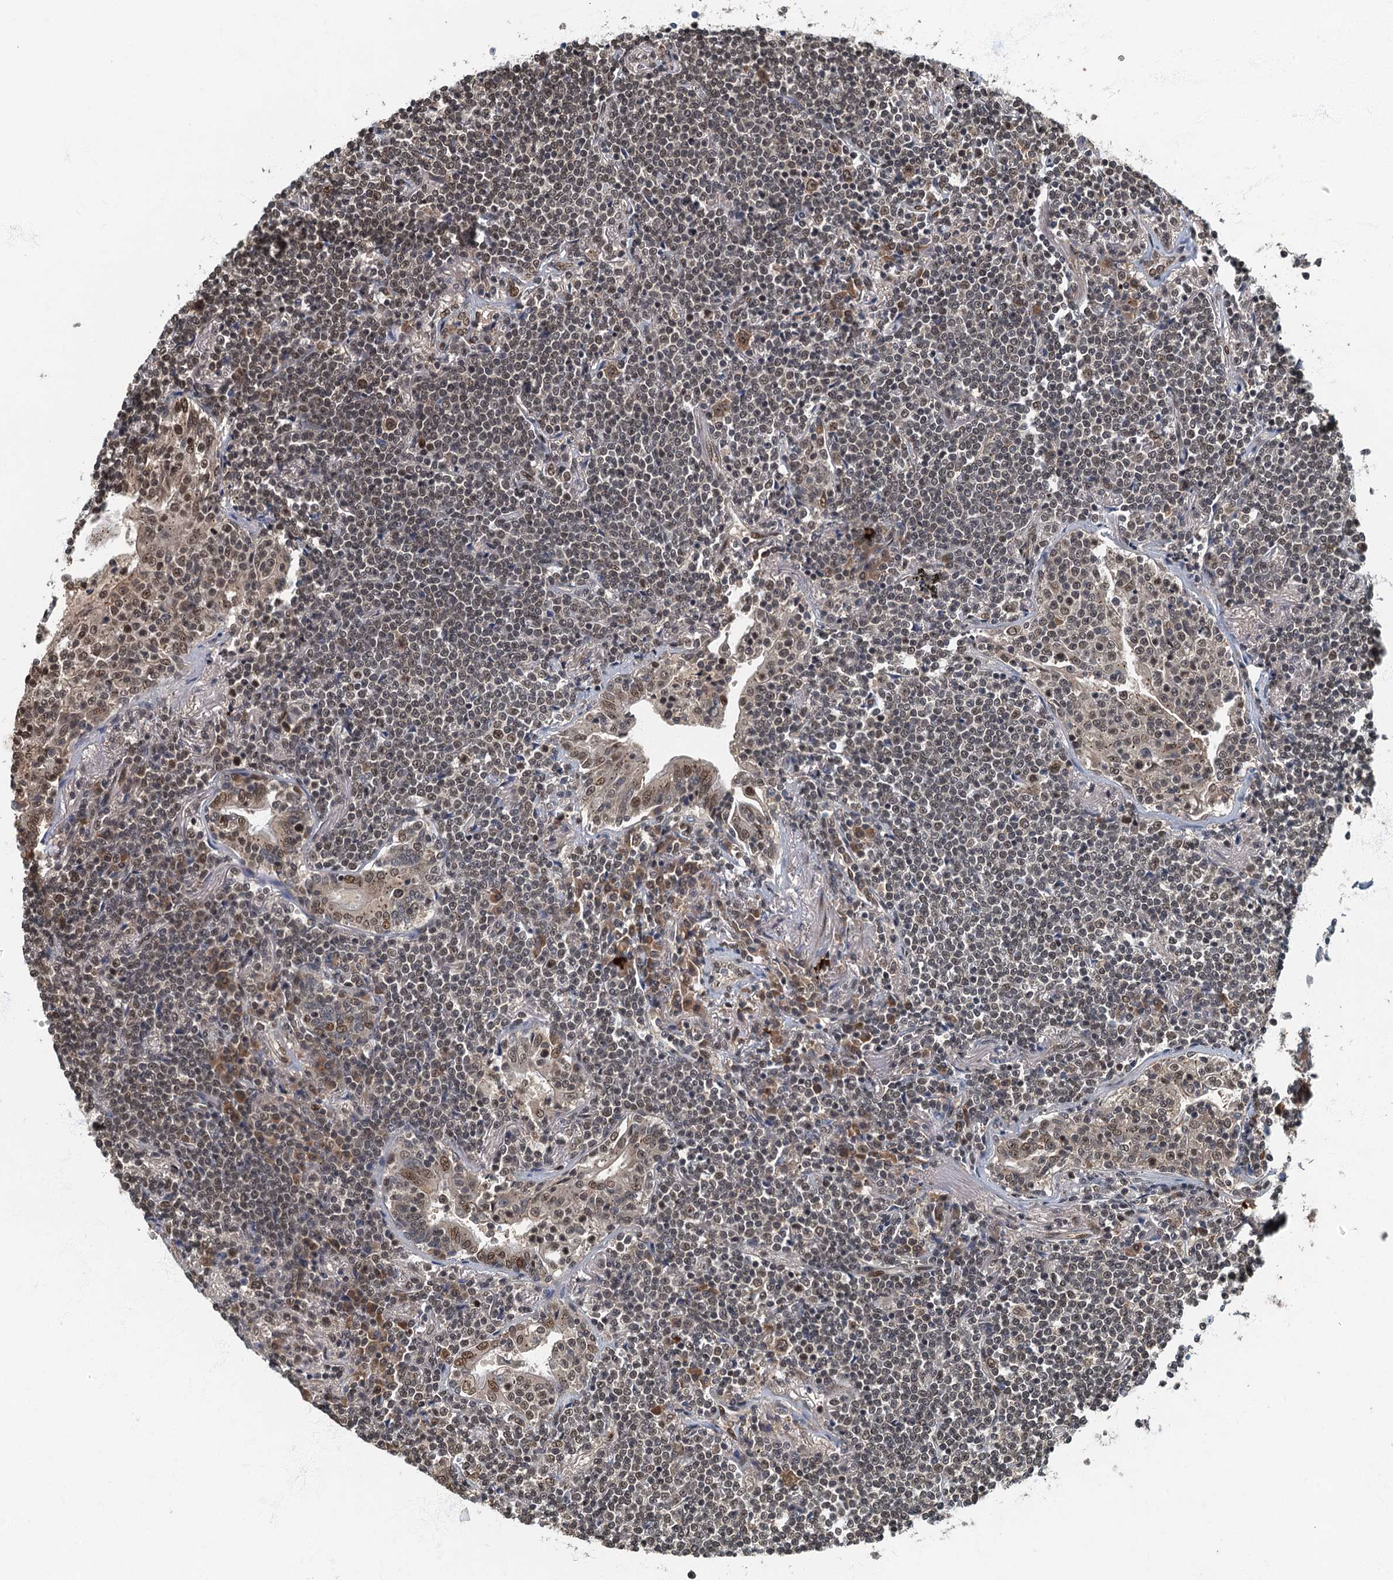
{"staining": {"intensity": "weak", "quantity": ">75%", "location": "nuclear"}, "tissue": "lymphoma", "cell_type": "Tumor cells", "image_type": "cancer", "snomed": [{"axis": "morphology", "description": "Malignant lymphoma, non-Hodgkin's type, Low grade"}, {"axis": "topography", "description": "Lung"}], "caption": "A brown stain highlights weak nuclear positivity of a protein in human low-grade malignant lymphoma, non-Hodgkin's type tumor cells.", "gene": "CKAP2L", "patient": {"sex": "female", "age": 71}}